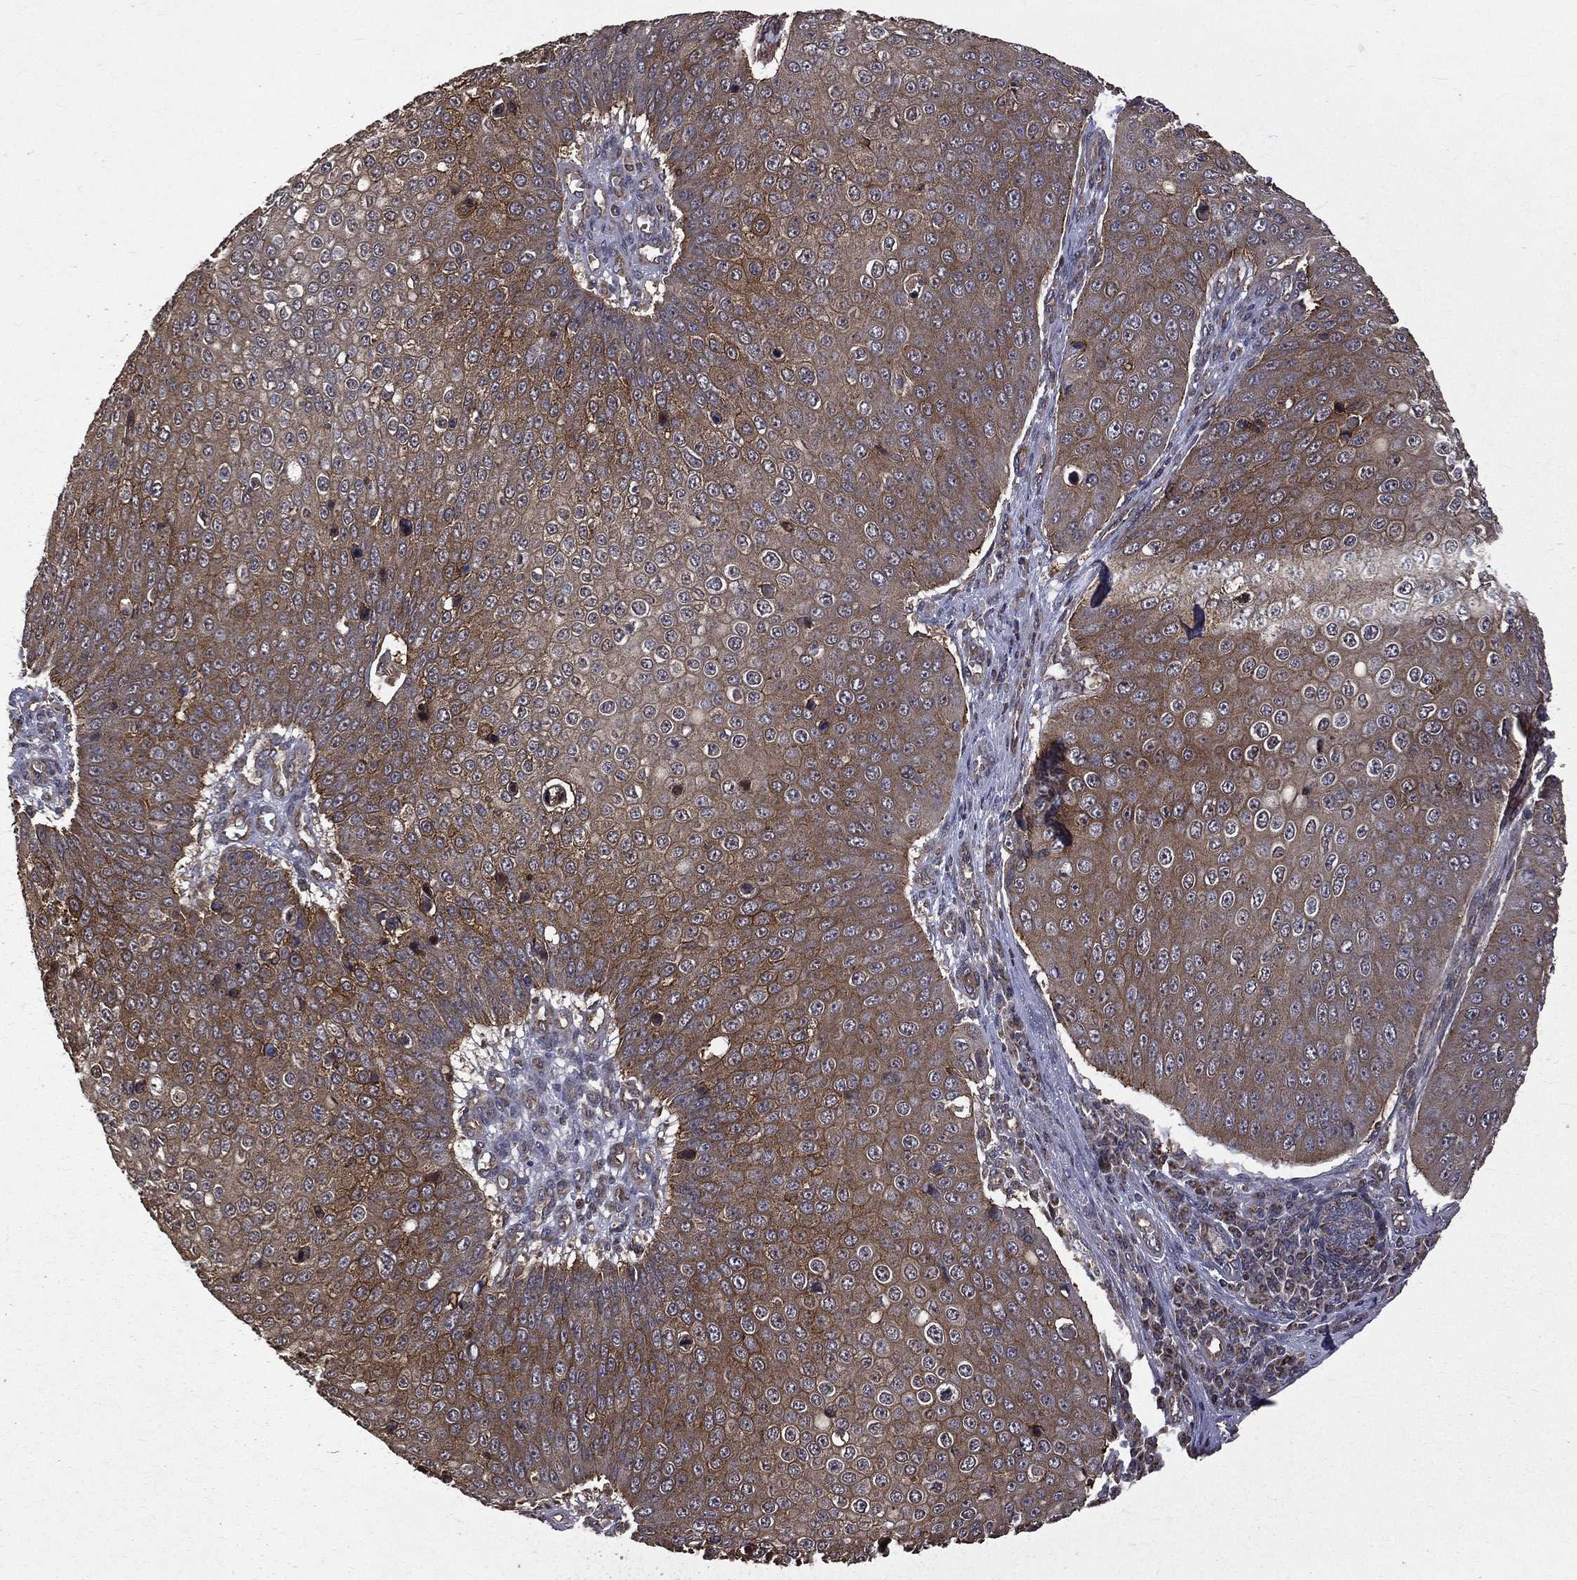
{"staining": {"intensity": "moderate", "quantity": ">75%", "location": "cytoplasmic/membranous"}, "tissue": "skin cancer", "cell_type": "Tumor cells", "image_type": "cancer", "snomed": [{"axis": "morphology", "description": "Squamous cell carcinoma, NOS"}, {"axis": "topography", "description": "Skin"}], "caption": "This is a photomicrograph of IHC staining of skin squamous cell carcinoma, which shows moderate expression in the cytoplasmic/membranous of tumor cells.", "gene": "RPGR", "patient": {"sex": "male", "age": 71}}